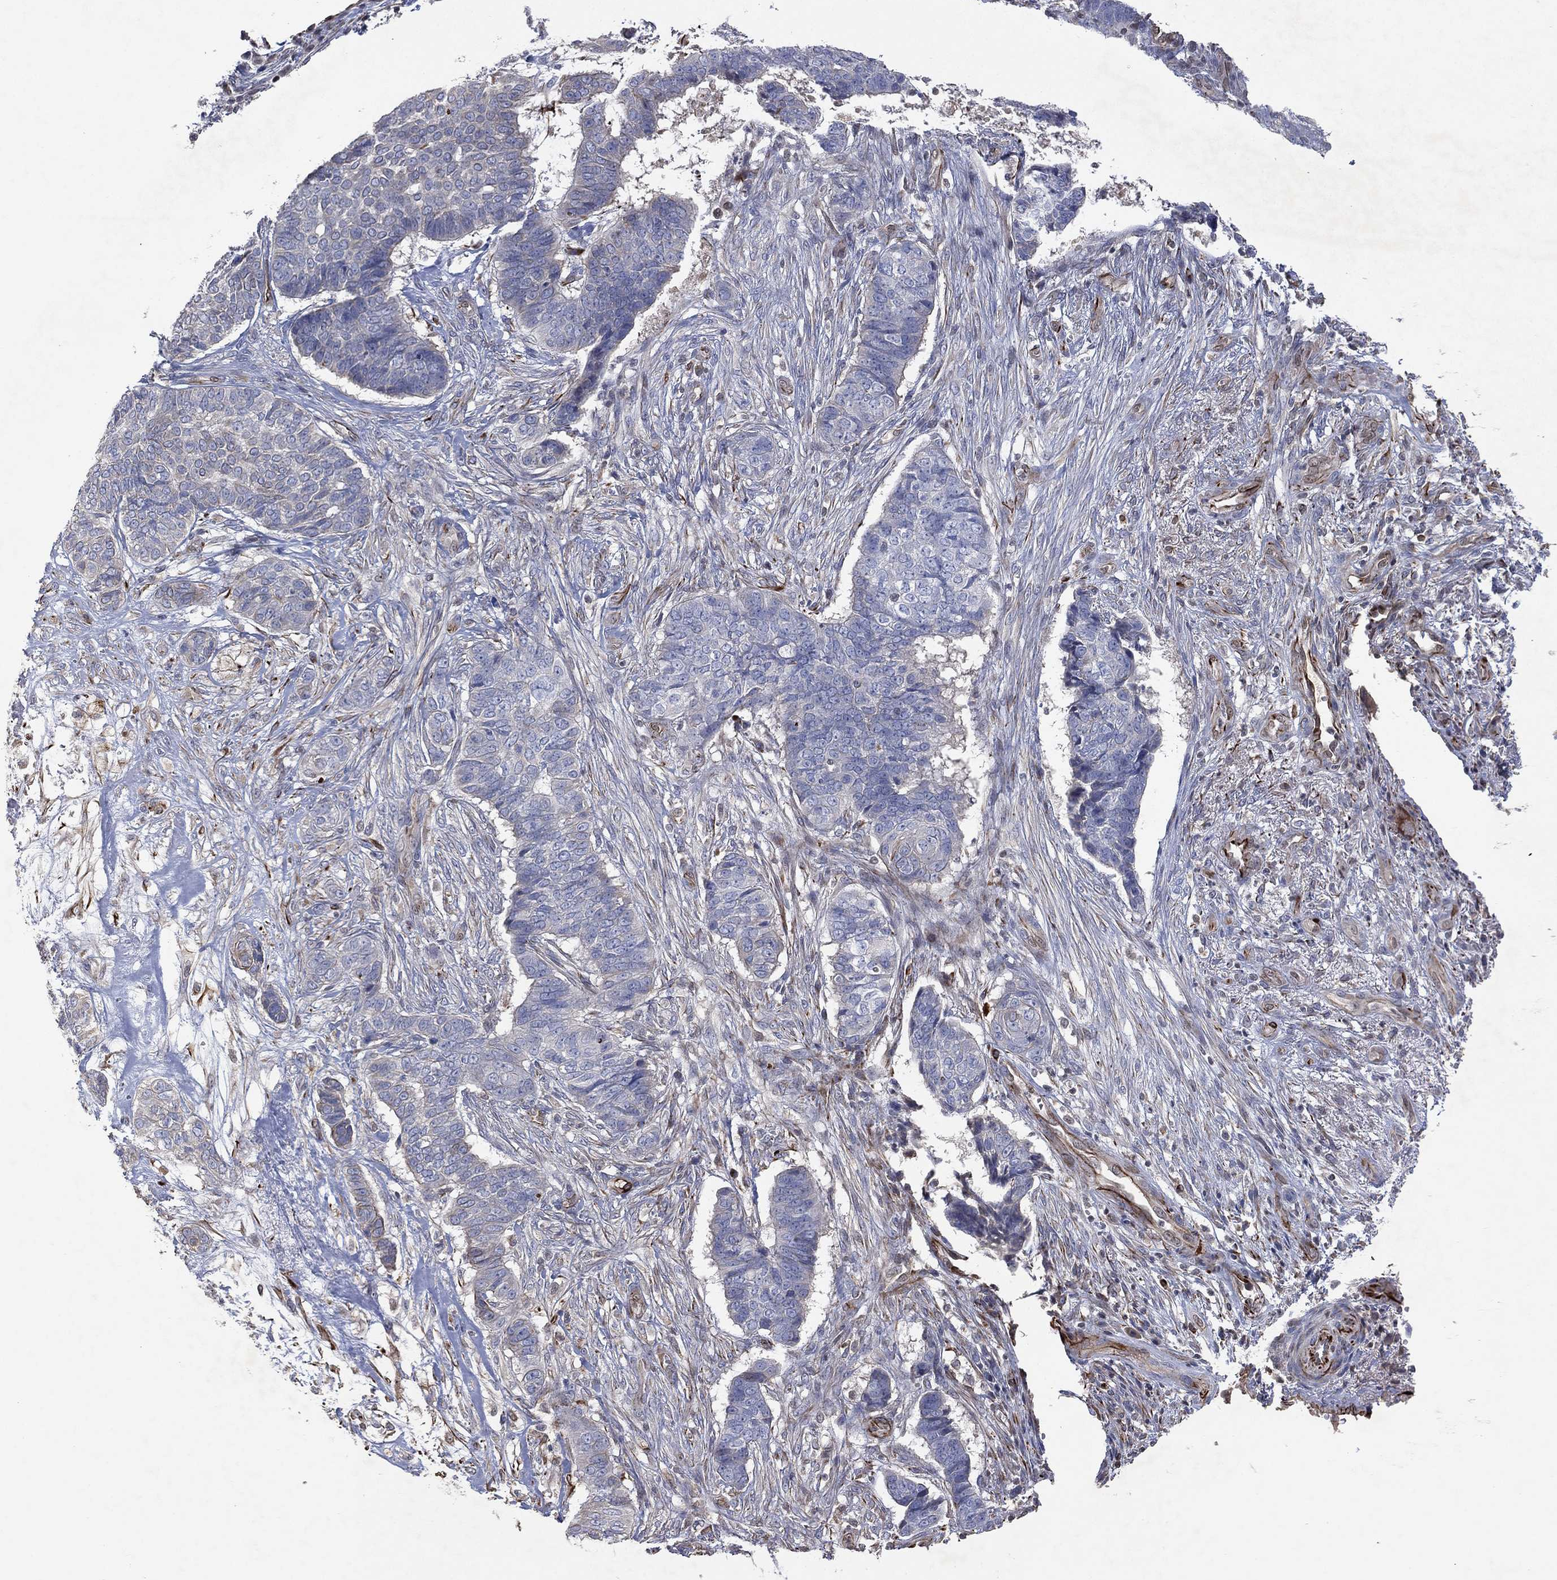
{"staining": {"intensity": "negative", "quantity": "none", "location": "none"}, "tissue": "skin cancer", "cell_type": "Tumor cells", "image_type": "cancer", "snomed": [{"axis": "morphology", "description": "Basal cell carcinoma"}, {"axis": "topography", "description": "Skin"}], "caption": "This histopathology image is of skin cancer (basal cell carcinoma) stained with immunohistochemistry (IHC) to label a protein in brown with the nuclei are counter-stained blue. There is no staining in tumor cells.", "gene": "FLI1", "patient": {"sex": "male", "age": 86}}